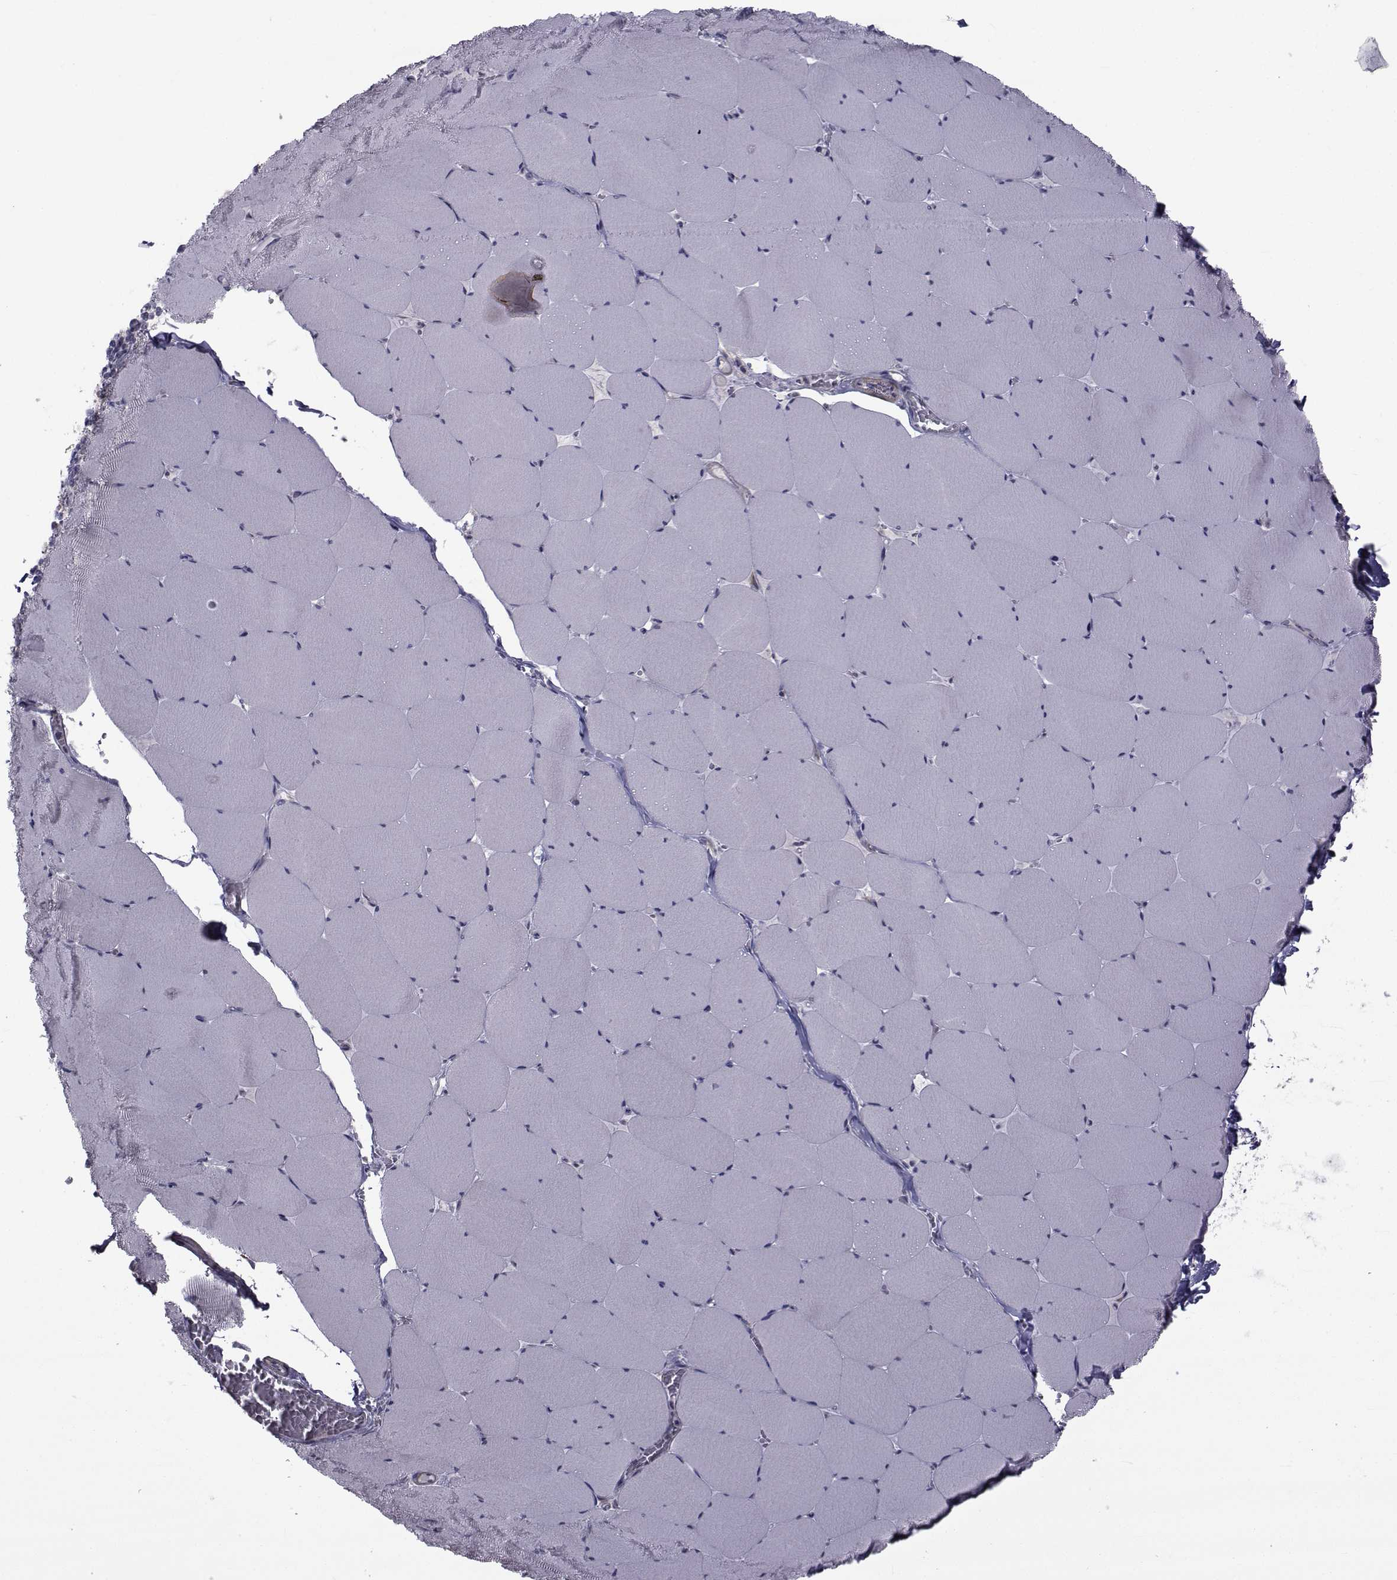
{"staining": {"intensity": "negative", "quantity": "none", "location": "none"}, "tissue": "skeletal muscle", "cell_type": "Myocytes", "image_type": "normal", "snomed": [{"axis": "morphology", "description": "Normal tissue, NOS"}, {"axis": "morphology", "description": "Malignant melanoma, Metastatic site"}, {"axis": "topography", "description": "Skeletal muscle"}], "caption": "This is an immunohistochemistry (IHC) image of benign human skeletal muscle. There is no positivity in myocytes.", "gene": "CFAP74", "patient": {"sex": "male", "age": 50}}